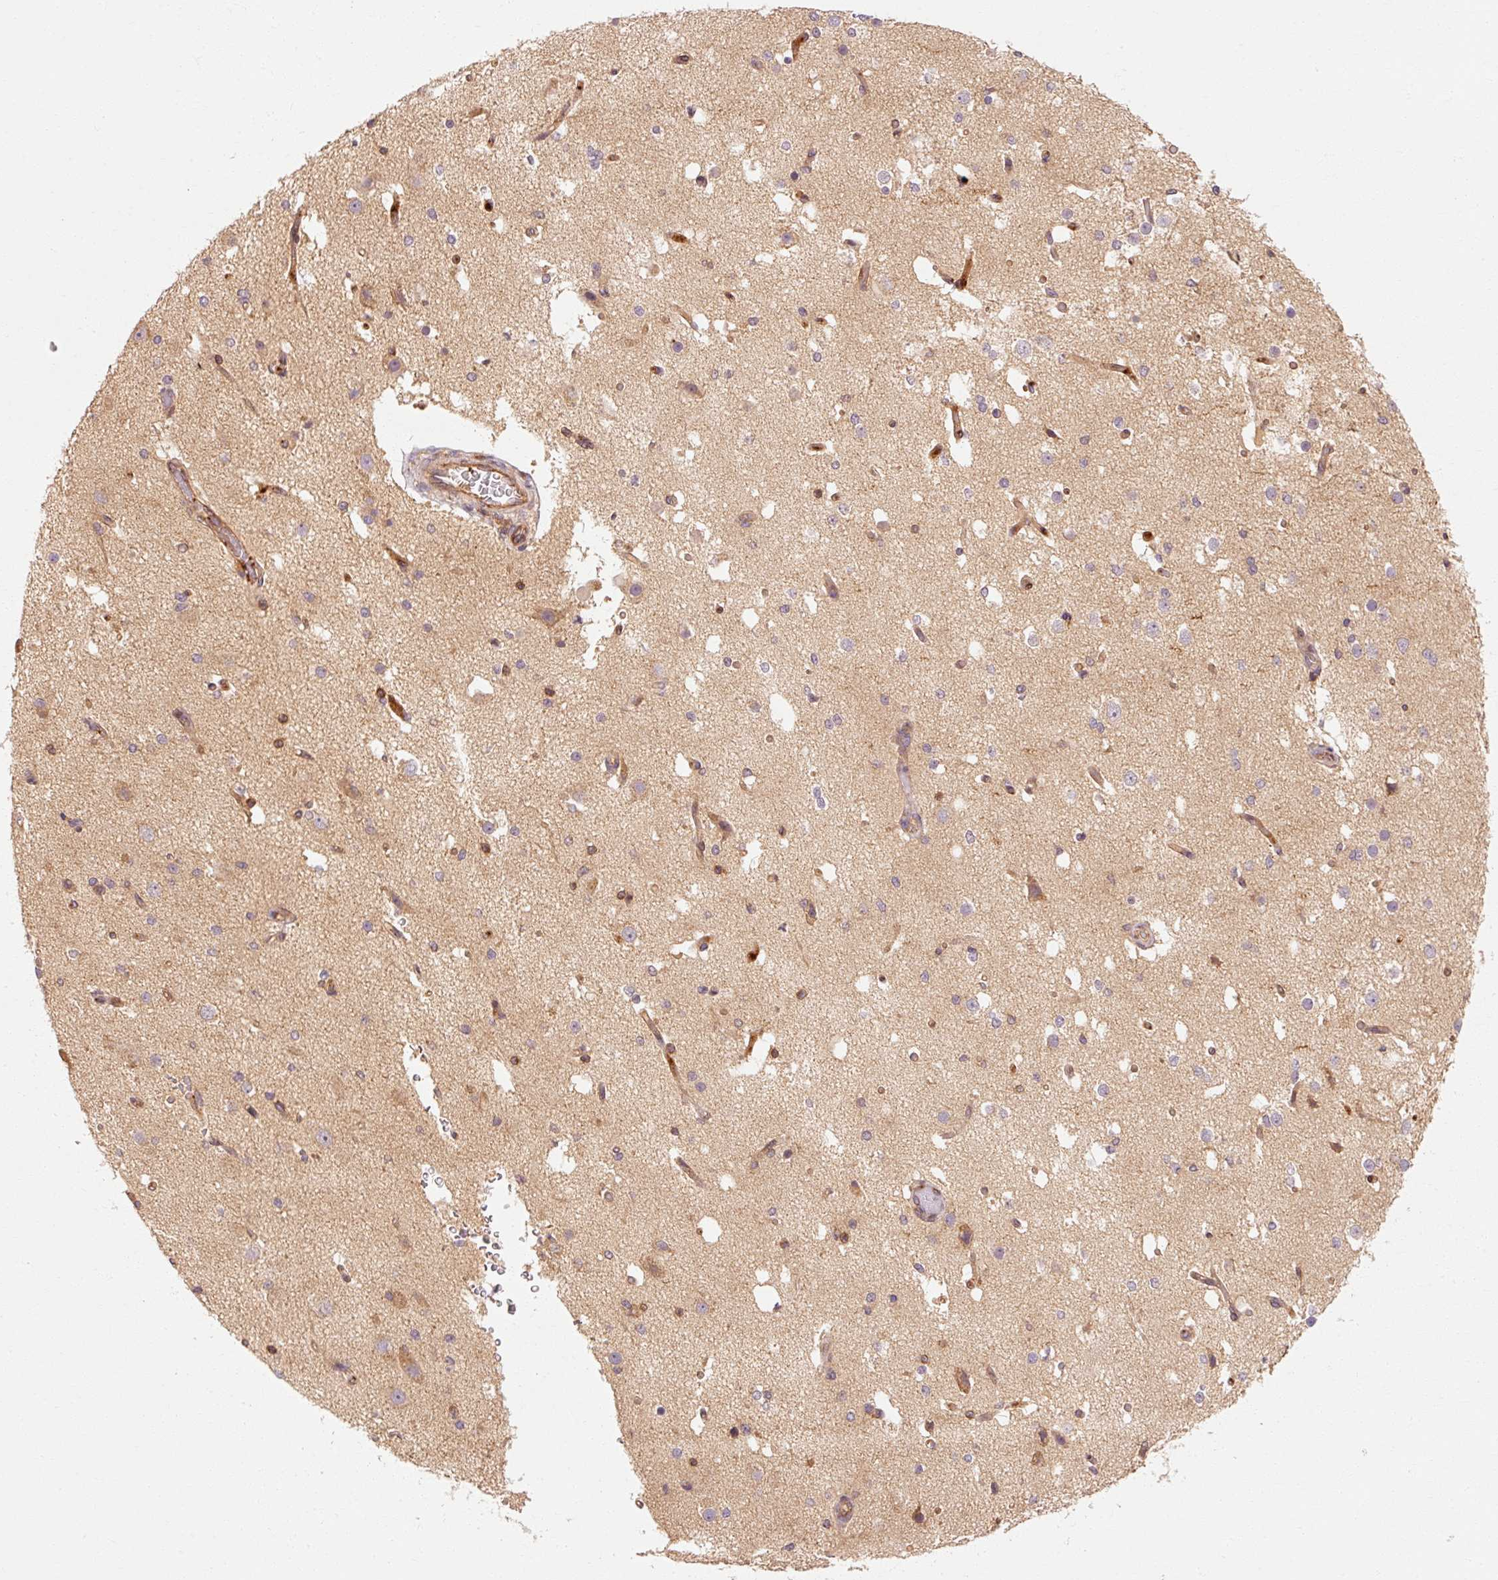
{"staining": {"intensity": "moderate", "quantity": ">75%", "location": "cytoplasmic/membranous"}, "tissue": "cerebral cortex", "cell_type": "Endothelial cells", "image_type": "normal", "snomed": [{"axis": "morphology", "description": "Normal tissue, NOS"}, {"axis": "morphology", "description": "Inflammation, NOS"}, {"axis": "topography", "description": "Cerebral cortex"}], "caption": "IHC (DAB) staining of benign cerebral cortex shows moderate cytoplasmic/membranous protein expression in about >75% of endothelial cells. (DAB (3,3'-diaminobenzidine) IHC, brown staining for protein, blue staining for nuclei).", "gene": "CTNNA1", "patient": {"sex": "male", "age": 6}}